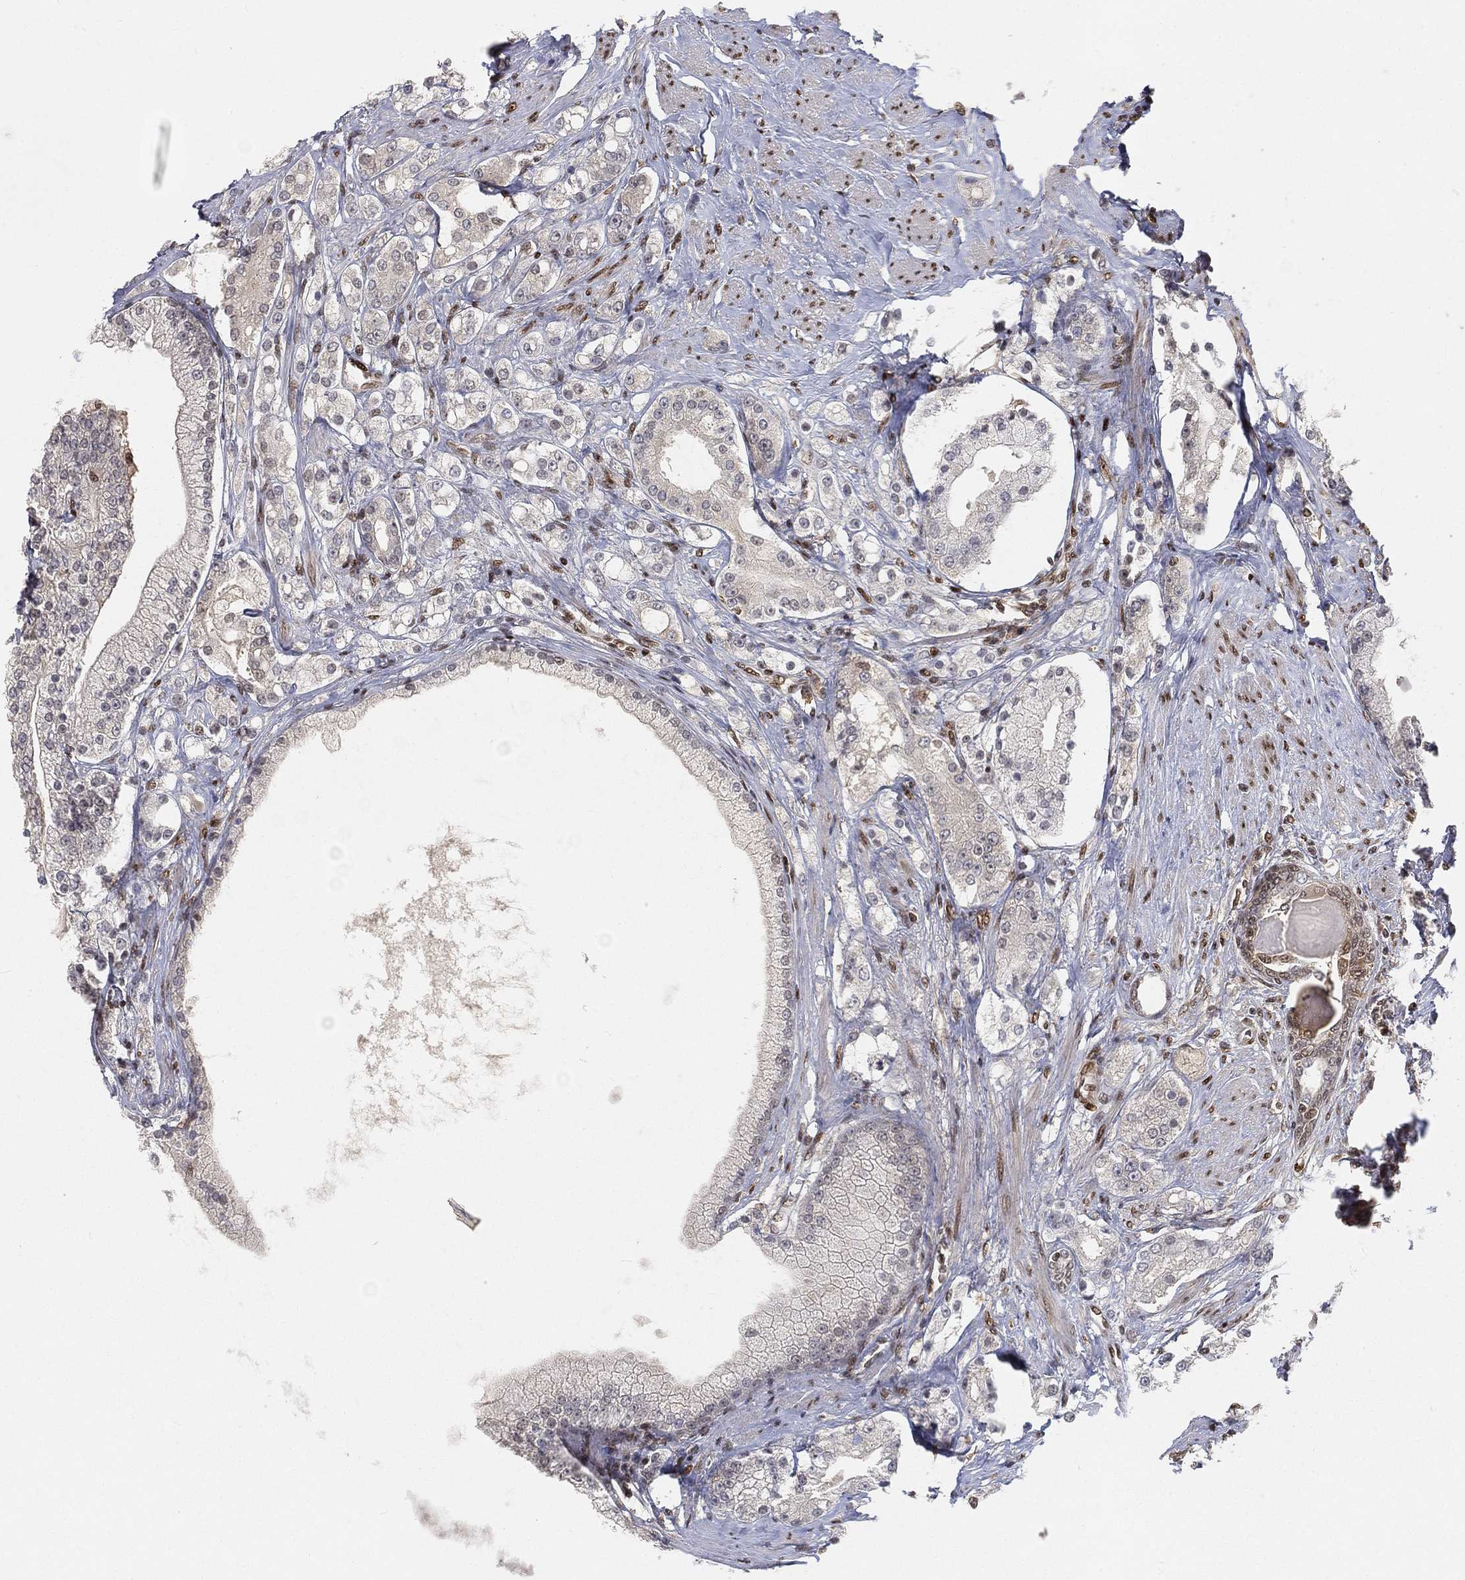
{"staining": {"intensity": "negative", "quantity": "none", "location": "none"}, "tissue": "prostate cancer", "cell_type": "Tumor cells", "image_type": "cancer", "snomed": [{"axis": "morphology", "description": "Adenocarcinoma, NOS"}, {"axis": "topography", "description": "Prostate and seminal vesicle, NOS"}, {"axis": "topography", "description": "Prostate"}], "caption": "The immunohistochemistry (IHC) micrograph has no significant expression in tumor cells of prostate cancer (adenocarcinoma) tissue.", "gene": "CRTC3", "patient": {"sex": "male", "age": 67}}